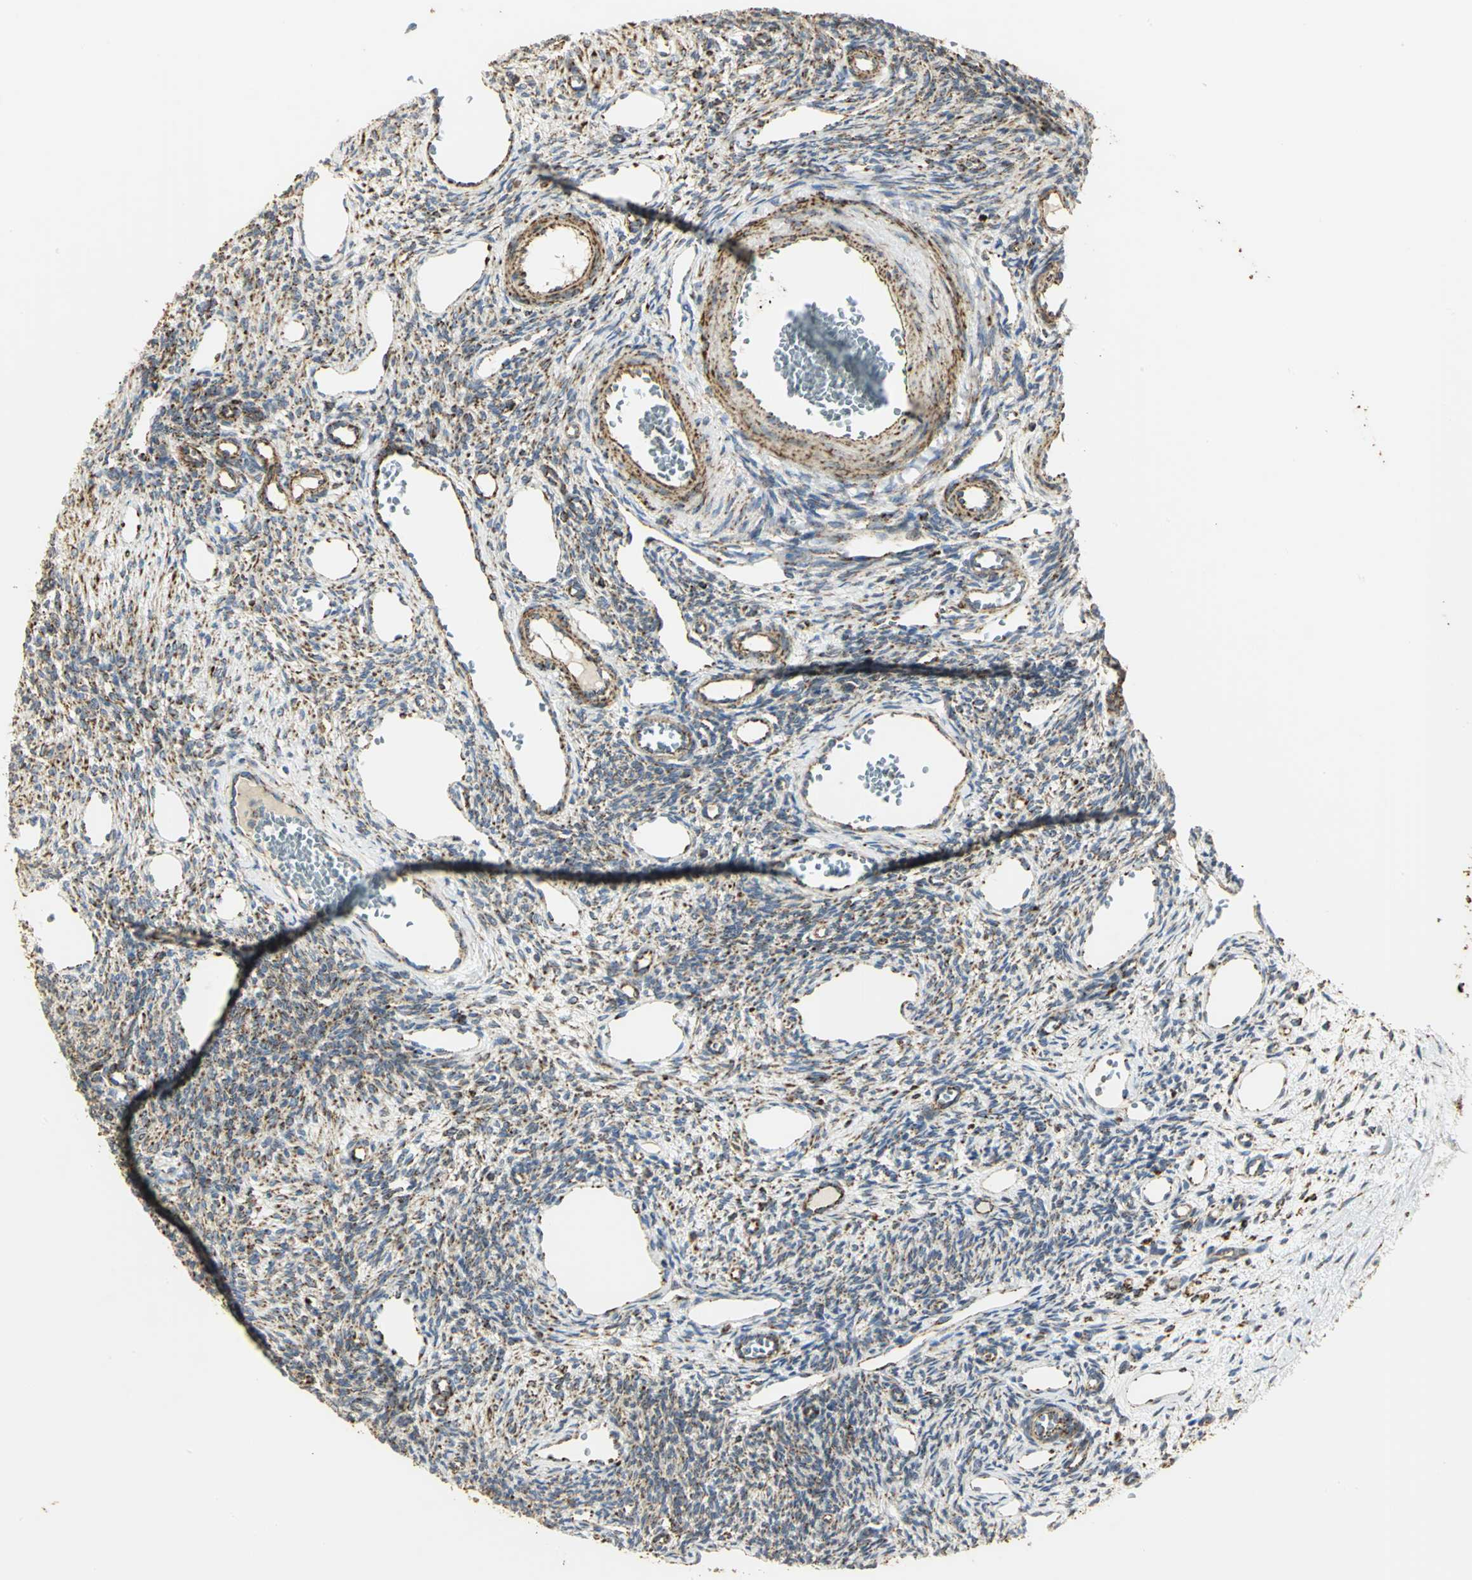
{"staining": {"intensity": "strong", "quantity": "25%-75%", "location": "cytoplasmic/membranous"}, "tissue": "ovary", "cell_type": "Ovarian stroma cells", "image_type": "normal", "snomed": [{"axis": "morphology", "description": "Normal tissue, NOS"}, {"axis": "topography", "description": "Ovary"}], "caption": "Immunohistochemical staining of unremarkable ovary exhibits strong cytoplasmic/membranous protein positivity in approximately 25%-75% of ovarian stroma cells.", "gene": "VDAC1", "patient": {"sex": "female", "age": 33}}